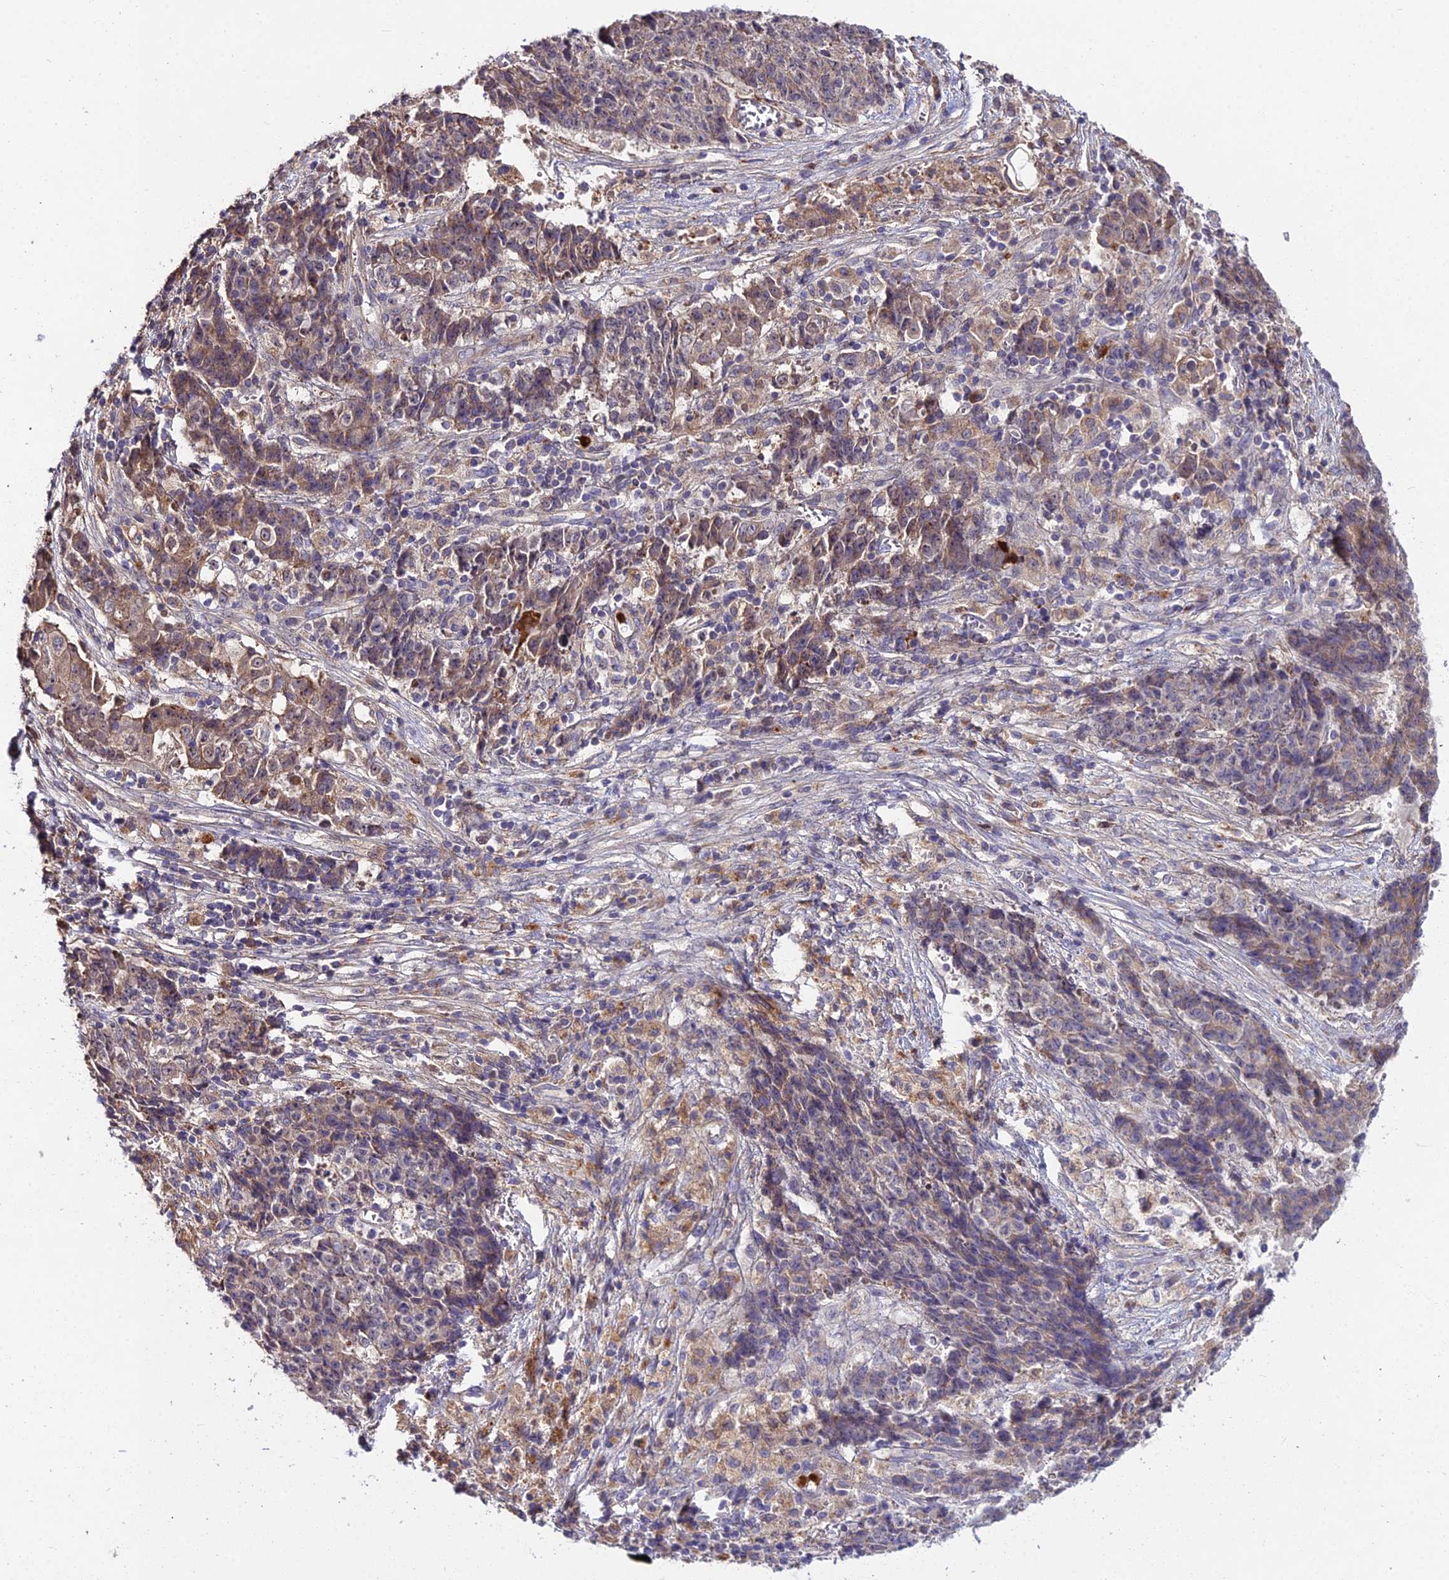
{"staining": {"intensity": "weak", "quantity": "25%-75%", "location": "cytoplasmic/membranous"}, "tissue": "ovarian cancer", "cell_type": "Tumor cells", "image_type": "cancer", "snomed": [{"axis": "morphology", "description": "Carcinoma, endometroid"}, {"axis": "topography", "description": "Ovary"}], "caption": "Human endometroid carcinoma (ovarian) stained with a brown dye reveals weak cytoplasmic/membranous positive expression in approximately 25%-75% of tumor cells.", "gene": "EID2", "patient": {"sex": "female", "age": 42}}